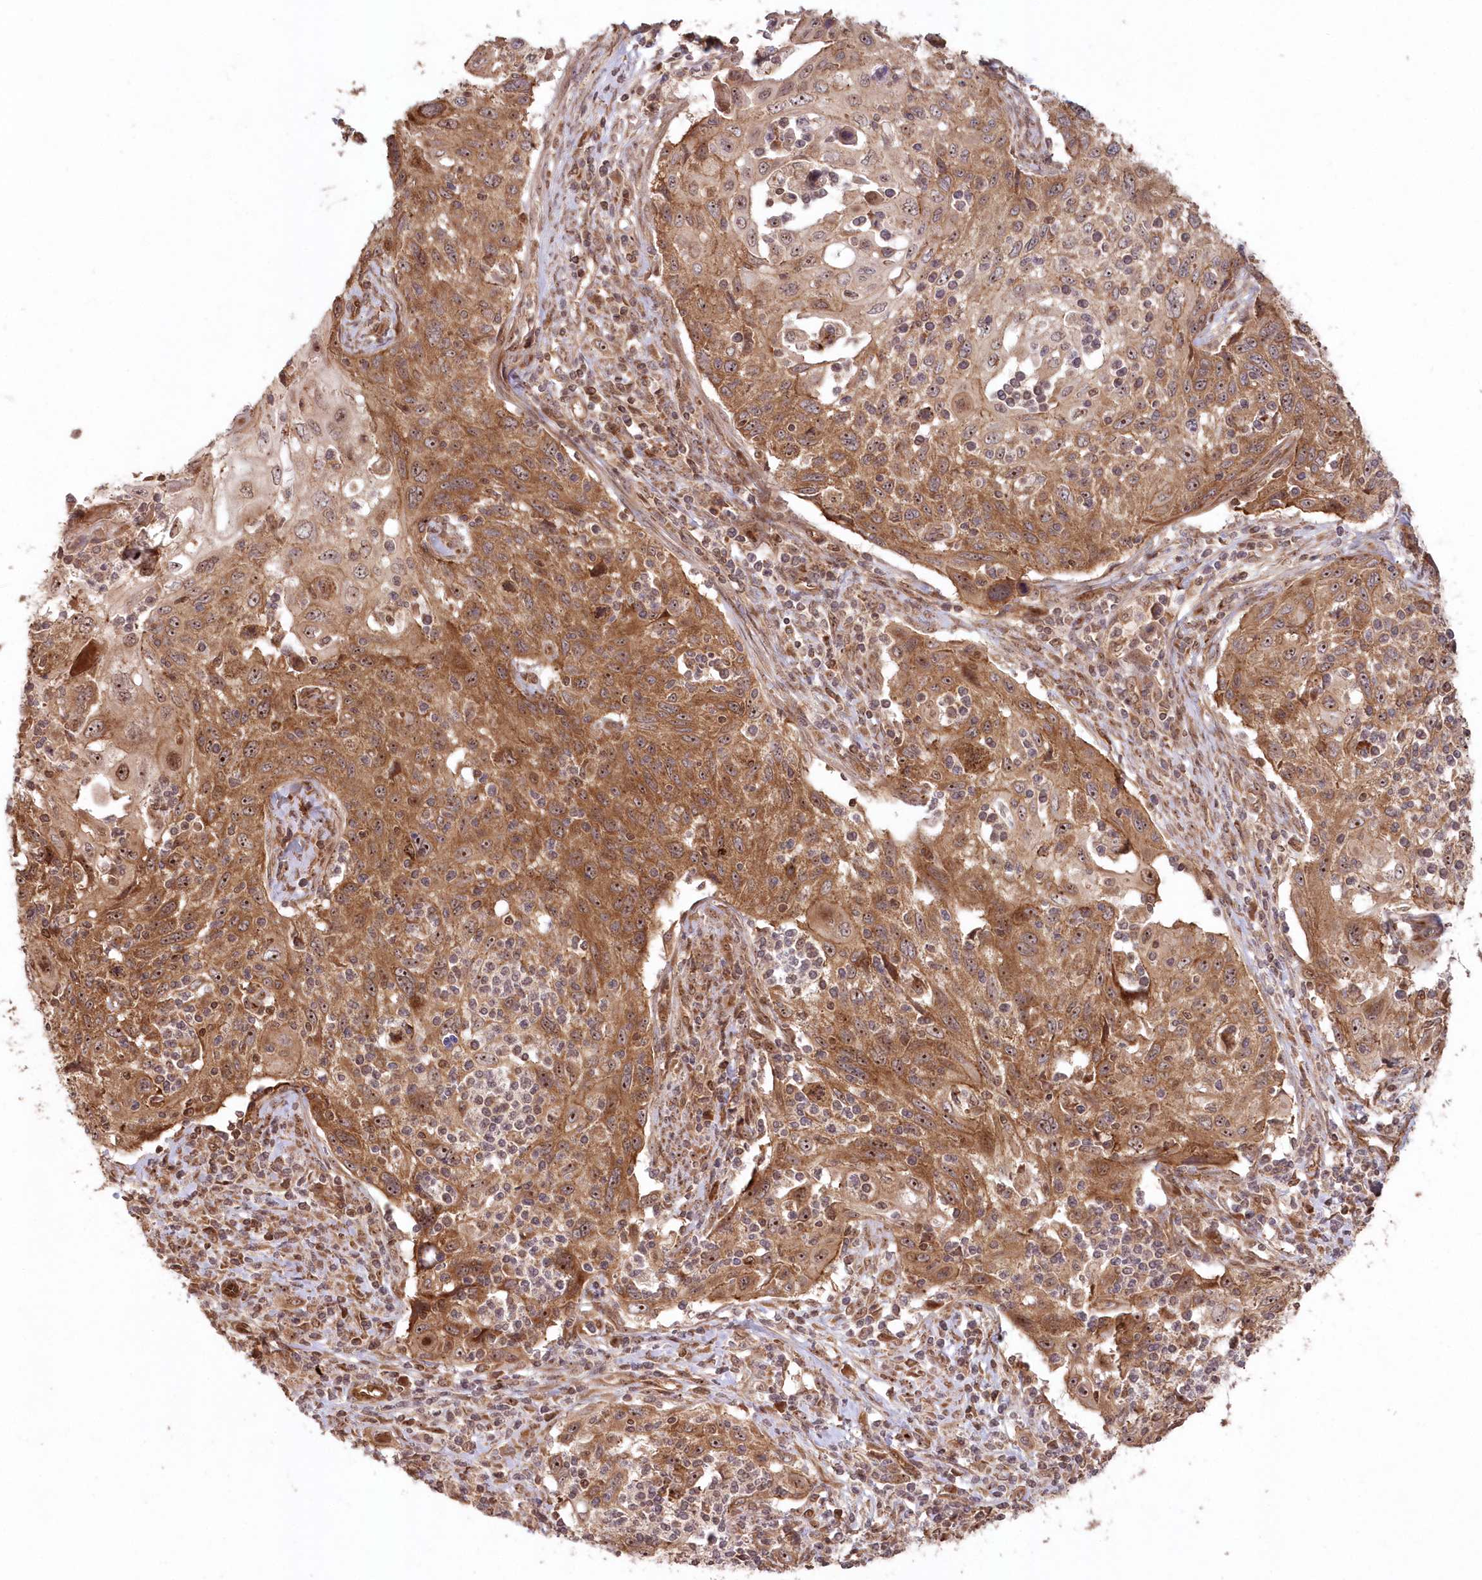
{"staining": {"intensity": "moderate", "quantity": ">75%", "location": "cytoplasmic/membranous,nuclear"}, "tissue": "cervical cancer", "cell_type": "Tumor cells", "image_type": "cancer", "snomed": [{"axis": "morphology", "description": "Squamous cell carcinoma, NOS"}, {"axis": "topography", "description": "Cervix"}], "caption": "Tumor cells reveal moderate cytoplasmic/membranous and nuclear positivity in about >75% of cells in cervical cancer (squamous cell carcinoma).", "gene": "SERINC1", "patient": {"sex": "female", "age": 70}}